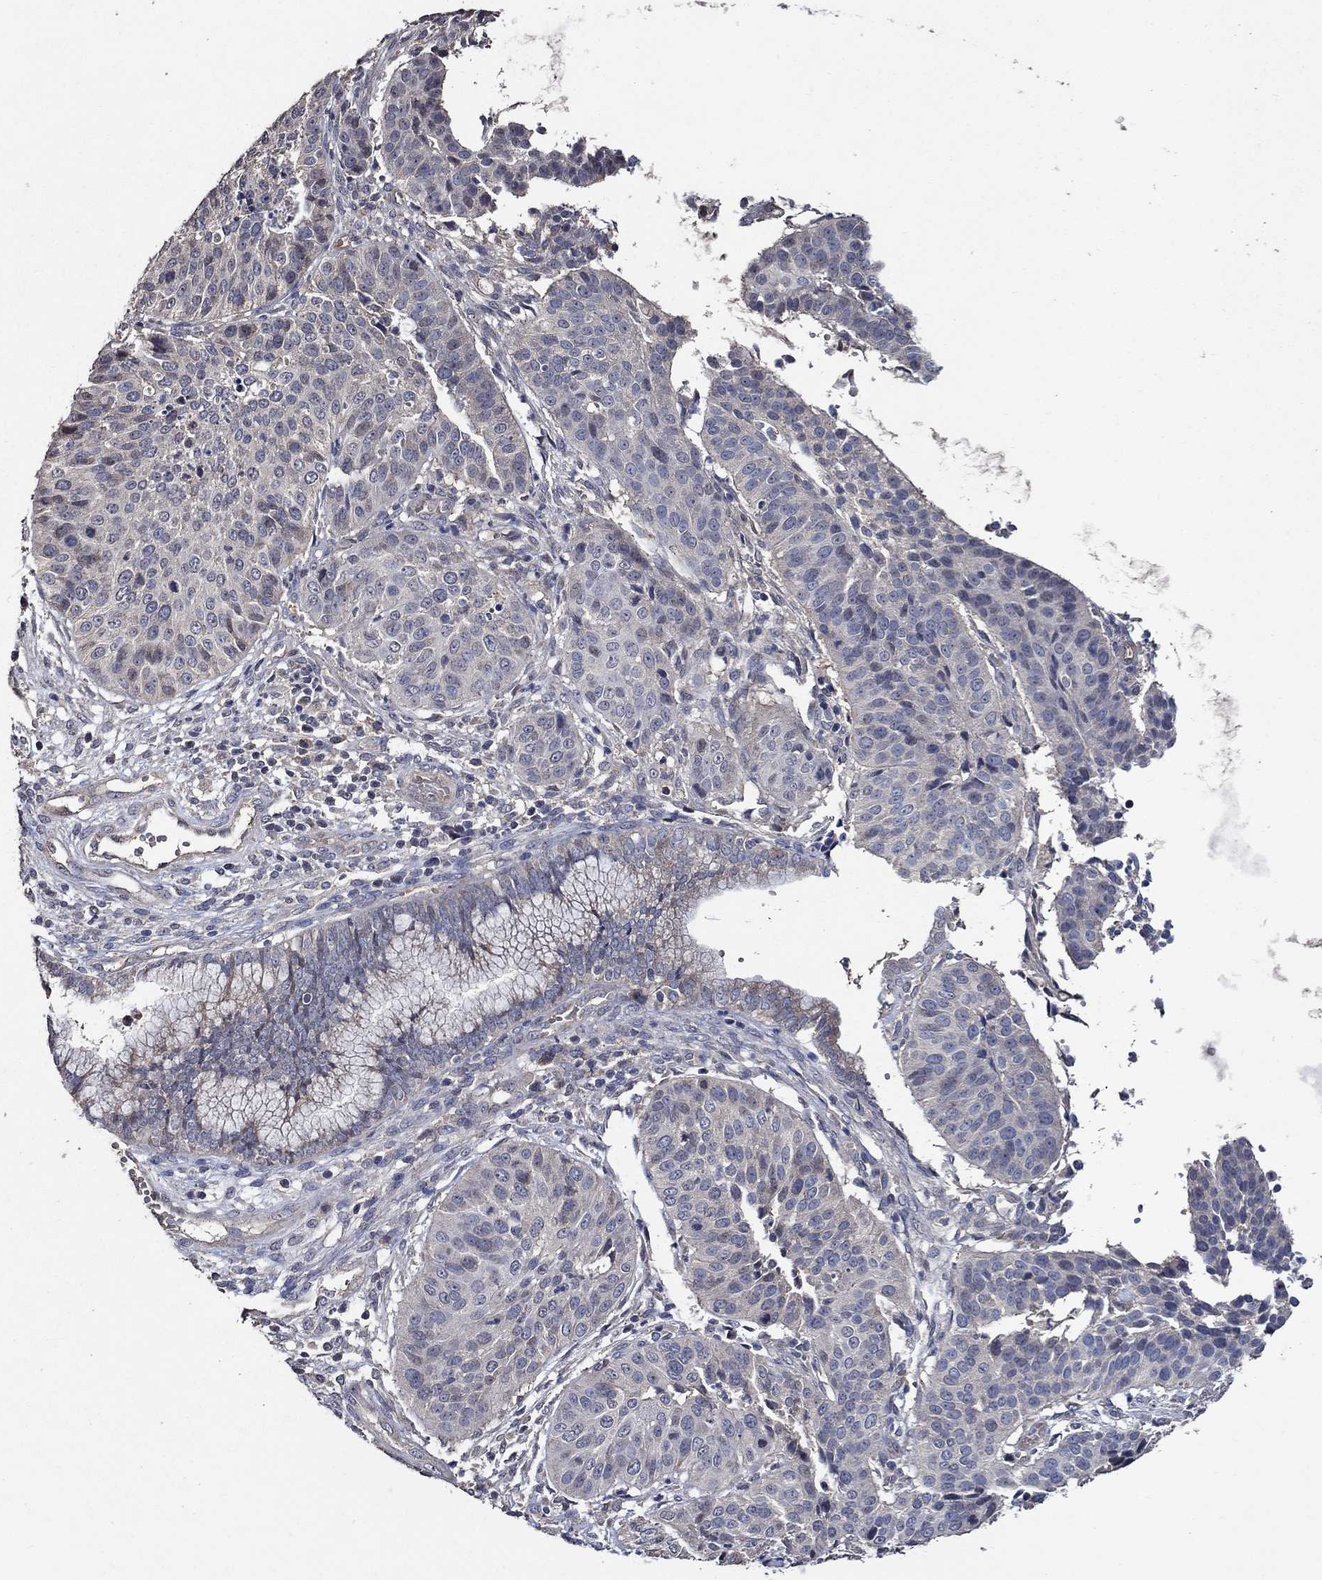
{"staining": {"intensity": "negative", "quantity": "none", "location": "none"}, "tissue": "cervical cancer", "cell_type": "Tumor cells", "image_type": "cancer", "snomed": [{"axis": "morphology", "description": "Normal tissue, NOS"}, {"axis": "morphology", "description": "Squamous cell carcinoma, NOS"}, {"axis": "topography", "description": "Cervix"}], "caption": "Tumor cells are negative for brown protein staining in cervical cancer.", "gene": "HAP1", "patient": {"sex": "female", "age": 39}}